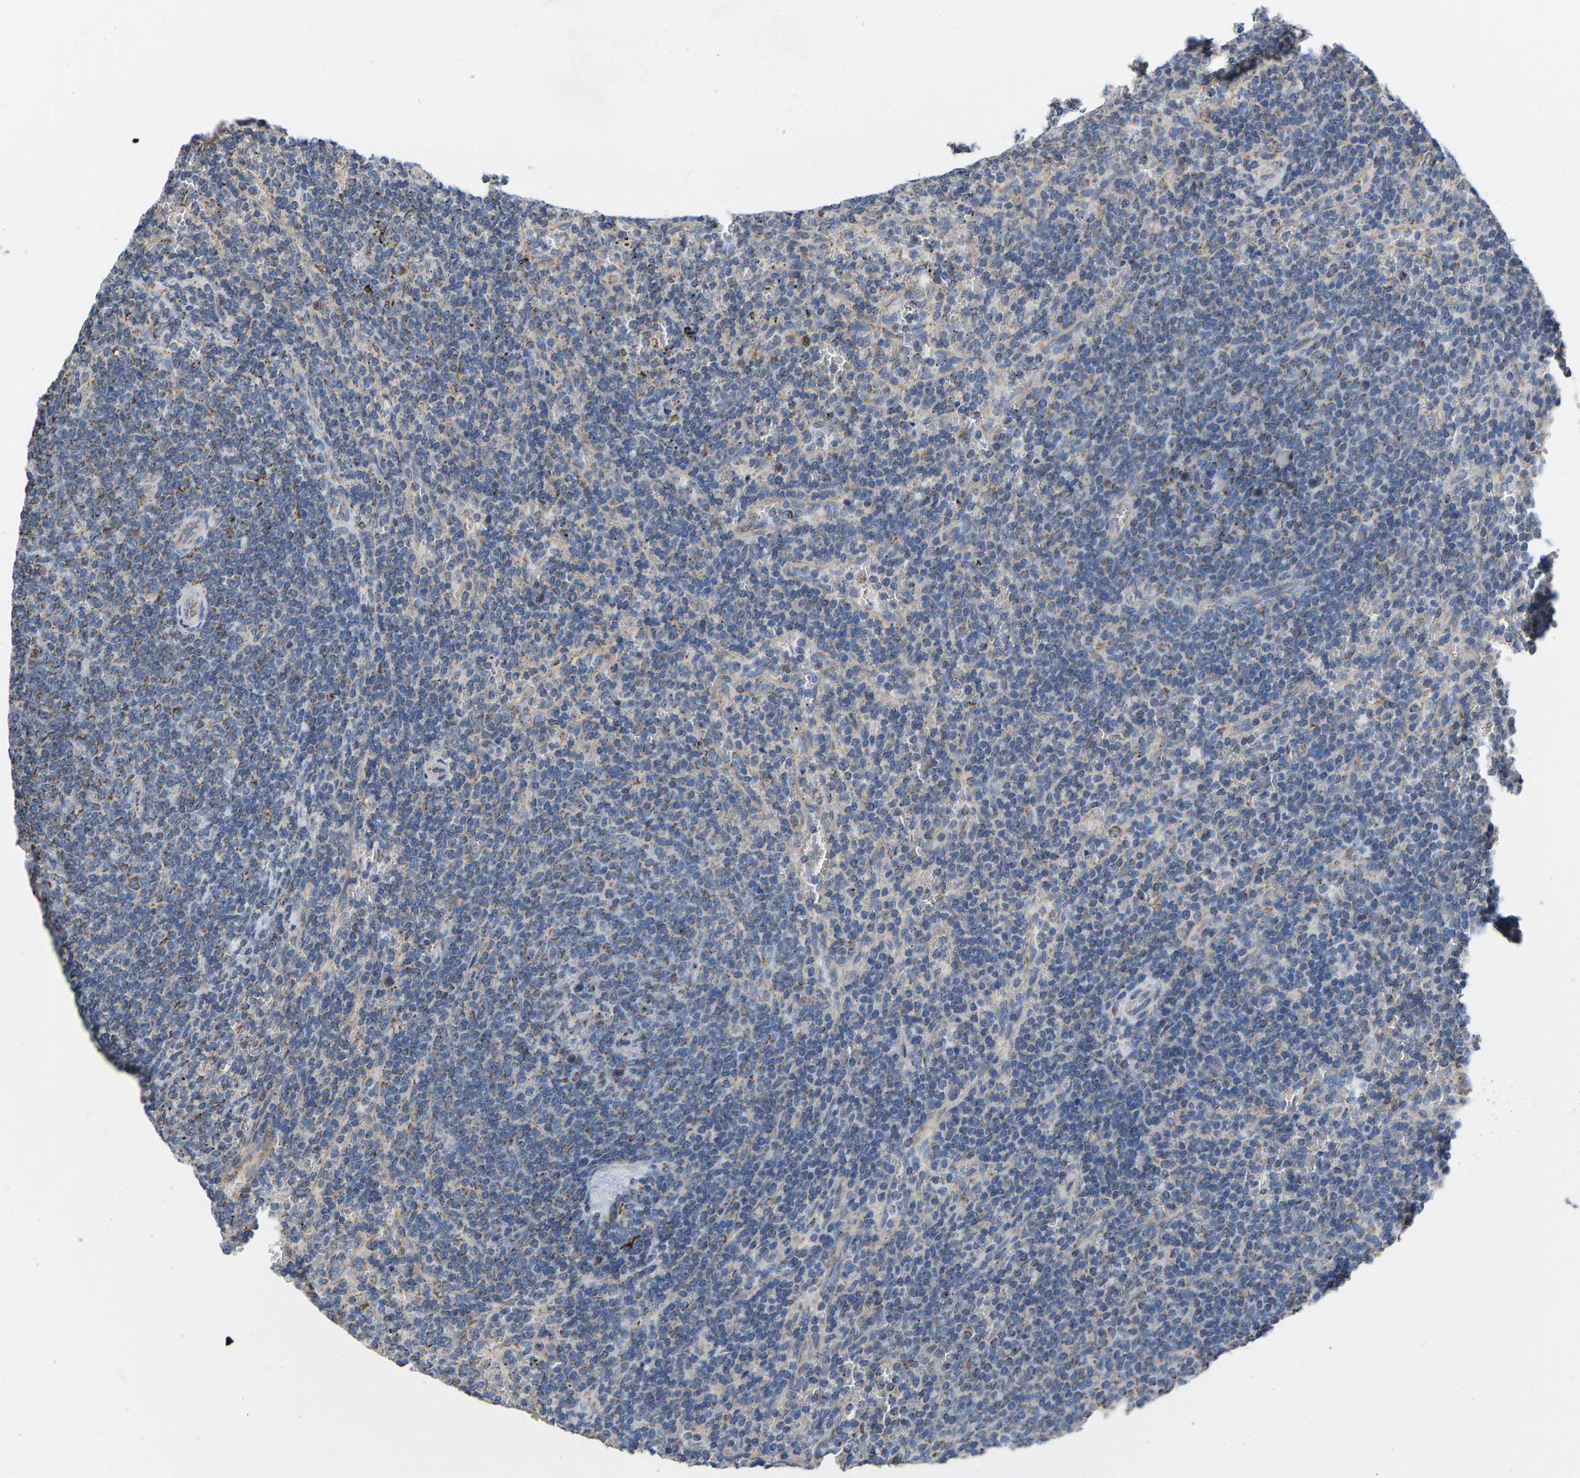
{"staining": {"intensity": "weak", "quantity": "<25%", "location": "cytoplasmic/membranous"}, "tissue": "lymphoma", "cell_type": "Tumor cells", "image_type": "cancer", "snomed": [{"axis": "morphology", "description": "Malignant lymphoma, non-Hodgkin's type, Low grade"}, {"axis": "topography", "description": "Spleen"}], "caption": "Photomicrograph shows no protein positivity in tumor cells of malignant lymphoma, non-Hodgkin's type (low-grade) tissue.", "gene": "BCL10", "patient": {"sex": "female", "age": 50}}